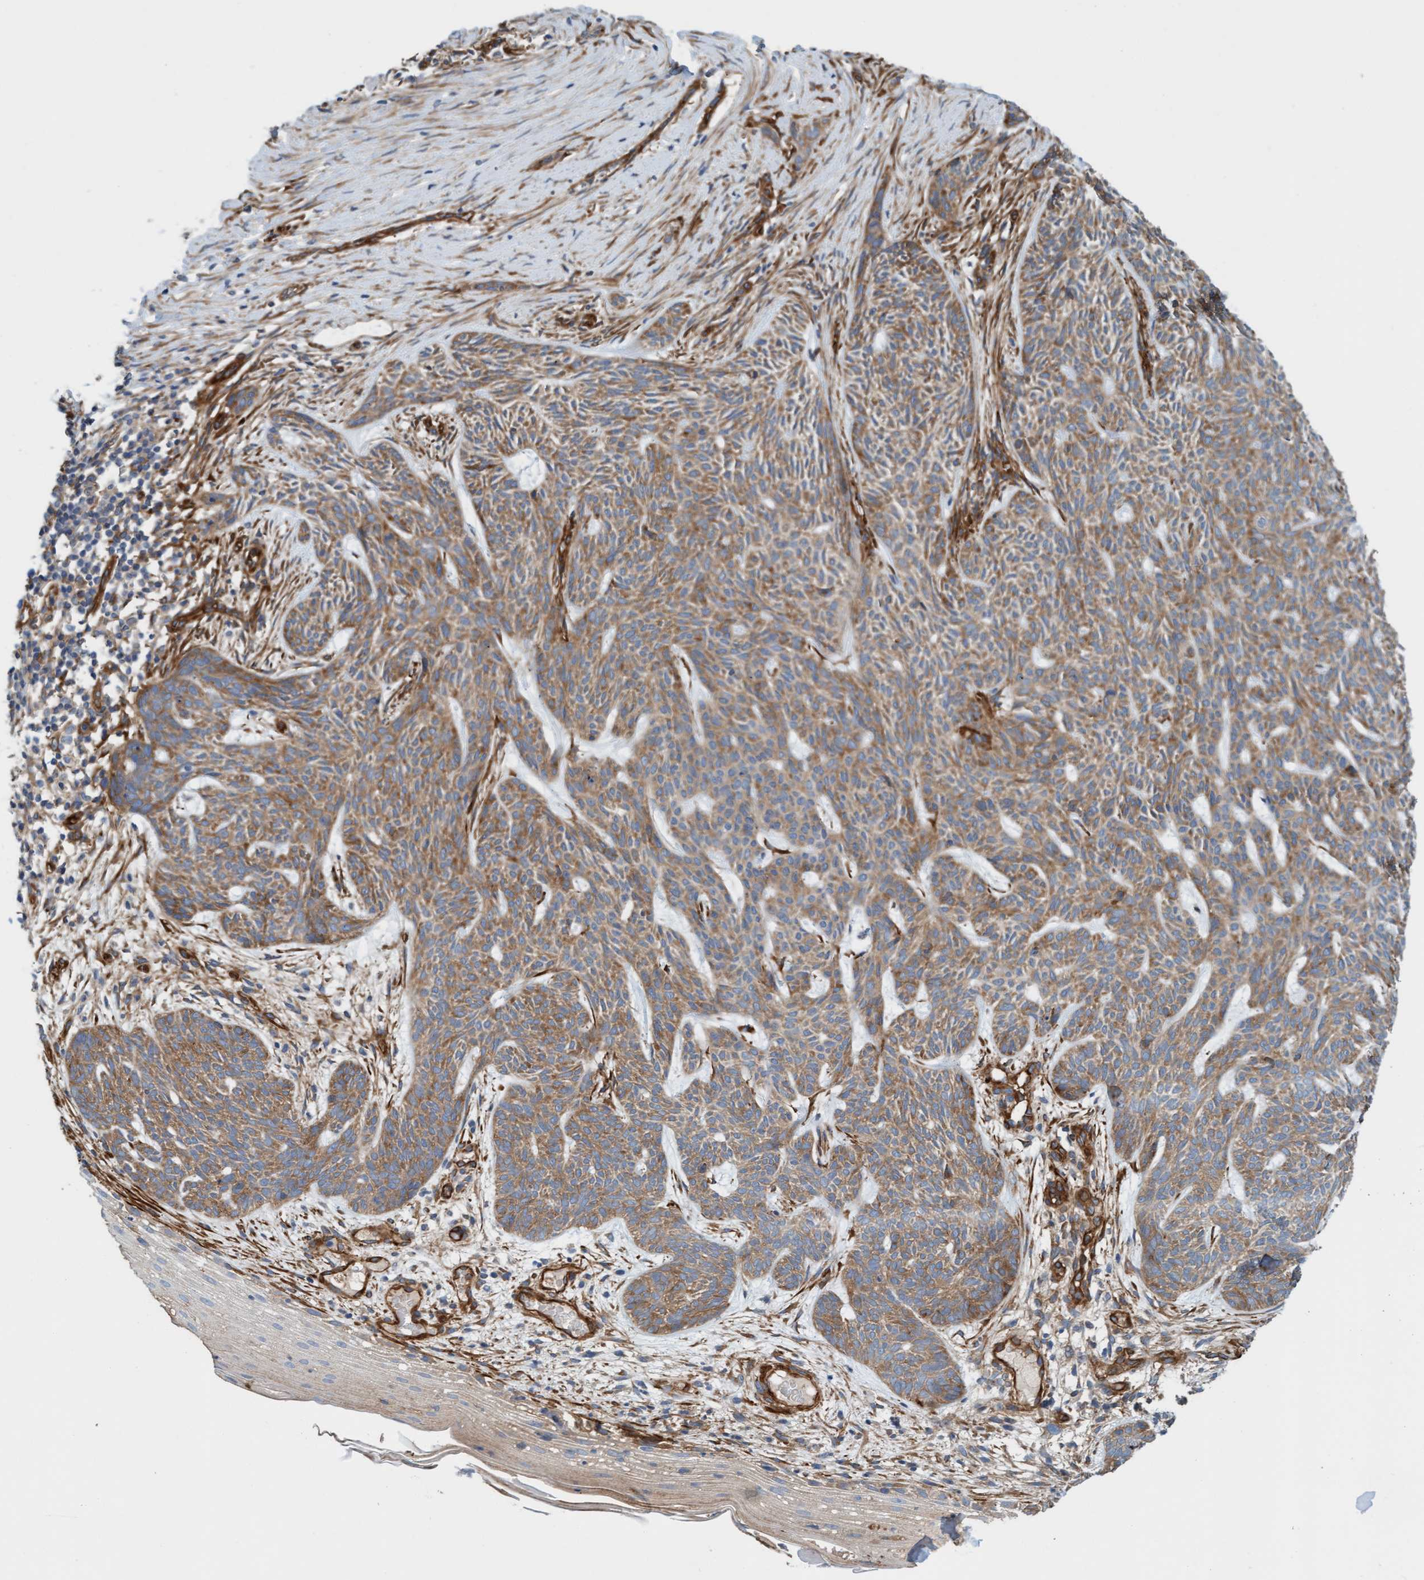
{"staining": {"intensity": "moderate", "quantity": ">75%", "location": "cytoplasmic/membranous"}, "tissue": "skin cancer", "cell_type": "Tumor cells", "image_type": "cancer", "snomed": [{"axis": "morphology", "description": "Basal cell carcinoma"}, {"axis": "topography", "description": "Skin"}], "caption": "IHC photomicrograph of human skin basal cell carcinoma stained for a protein (brown), which reveals medium levels of moderate cytoplasmic/membranous staining in about >75% of tumor cells.", "gene": "FMNL3", "patient": {"sex": "female", "age": 59}}